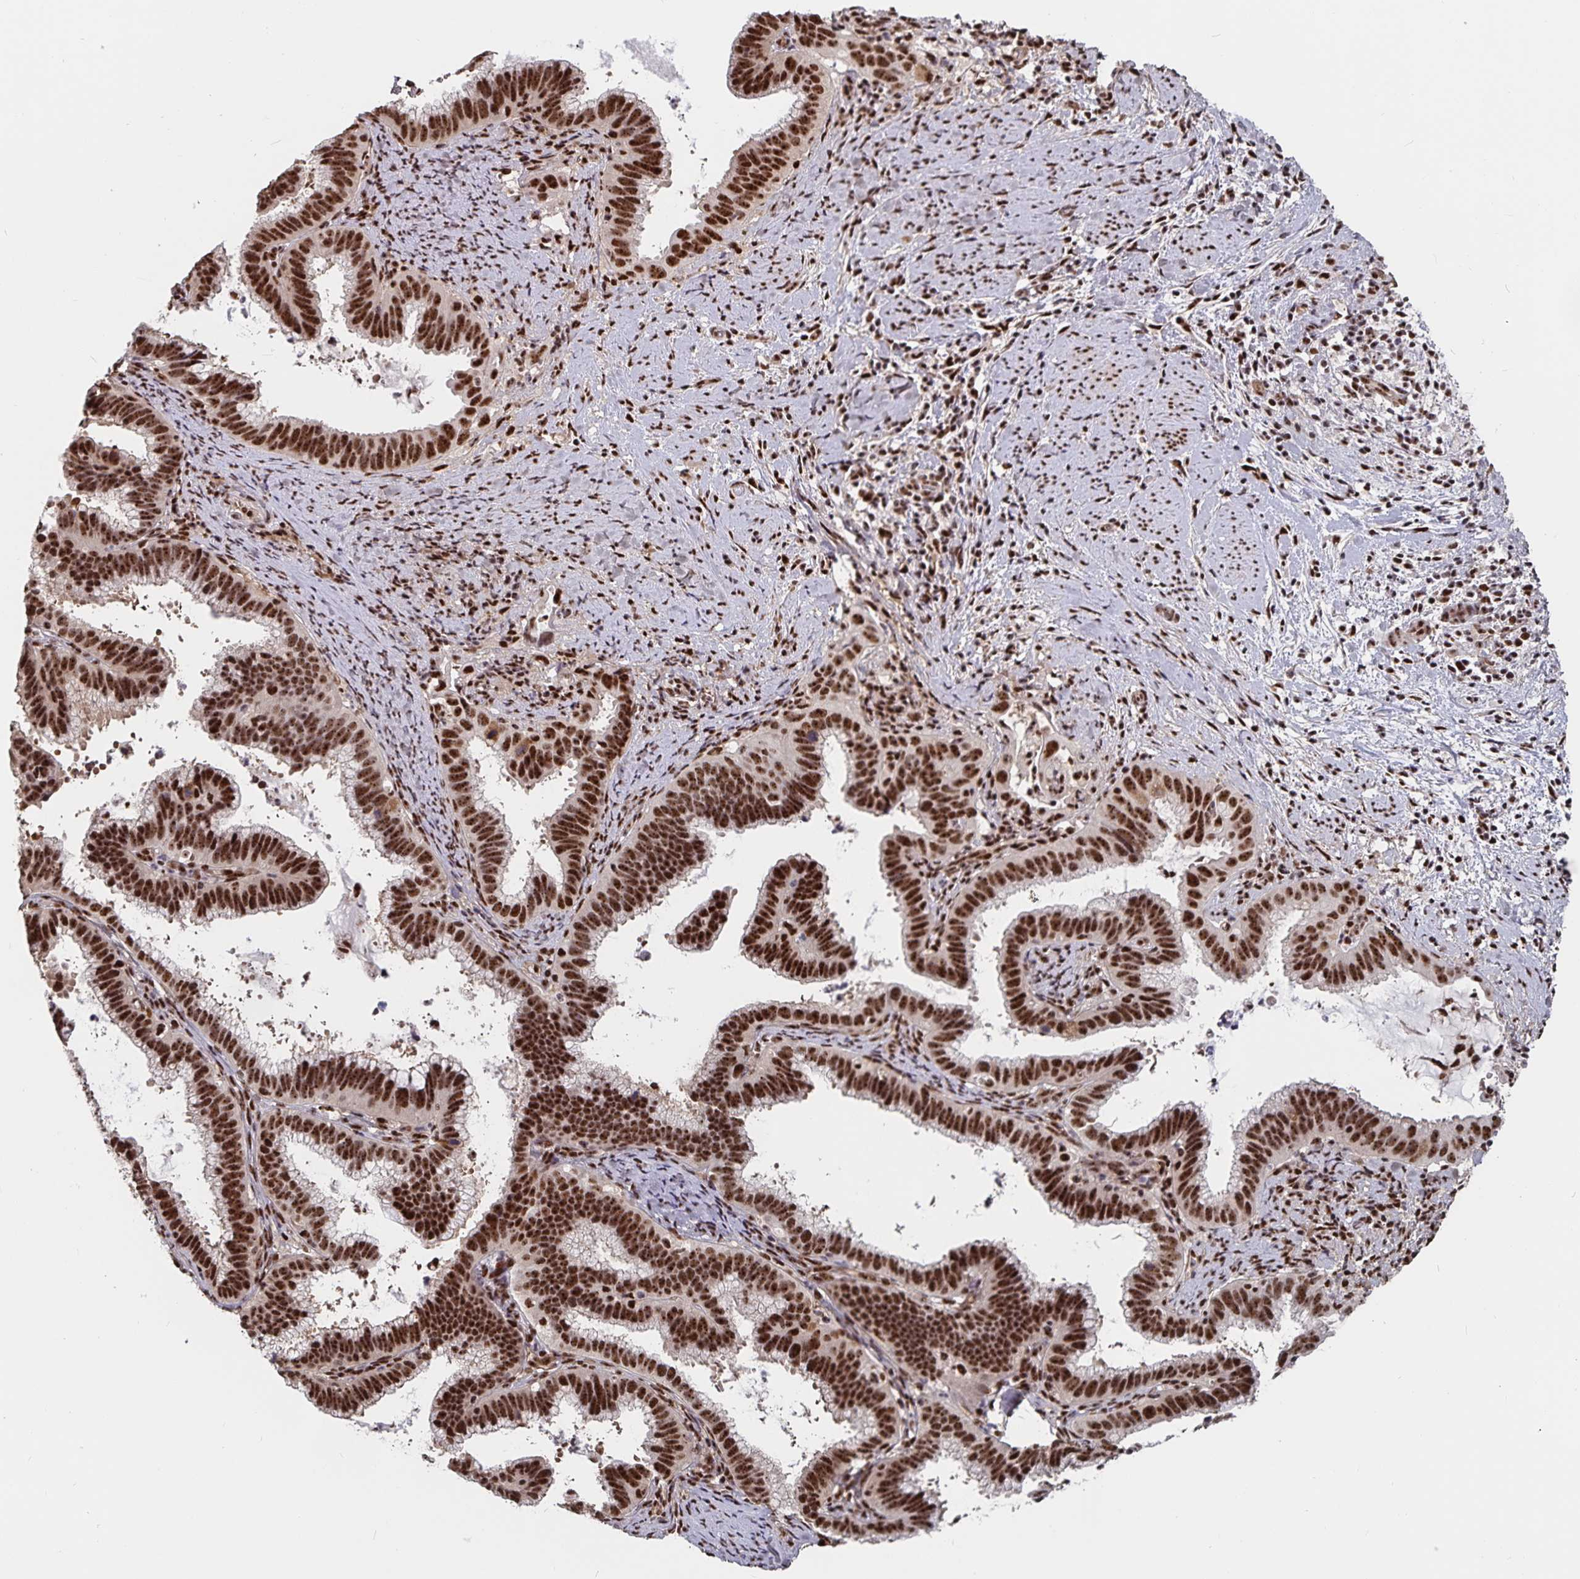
{"staining": {"intensity": "strong", "quantity": ">75%", "location": "nuclear"}, "tissue": "cervical cancer", "cell_type": "Tumor cells", "image_type": "cancer", "snomed": [{"axis": "morphology", "description": "Adenocarcinoma, NOS"}, {"axis": "topography", "description": "Cervix"}], "caption": "Protein expression by IHC shows strong nuclear expression in about >75% of tumor cells in cervical cancer.", "gene": "LAS1L", "patient": {"sex": "female", "age": 61}}